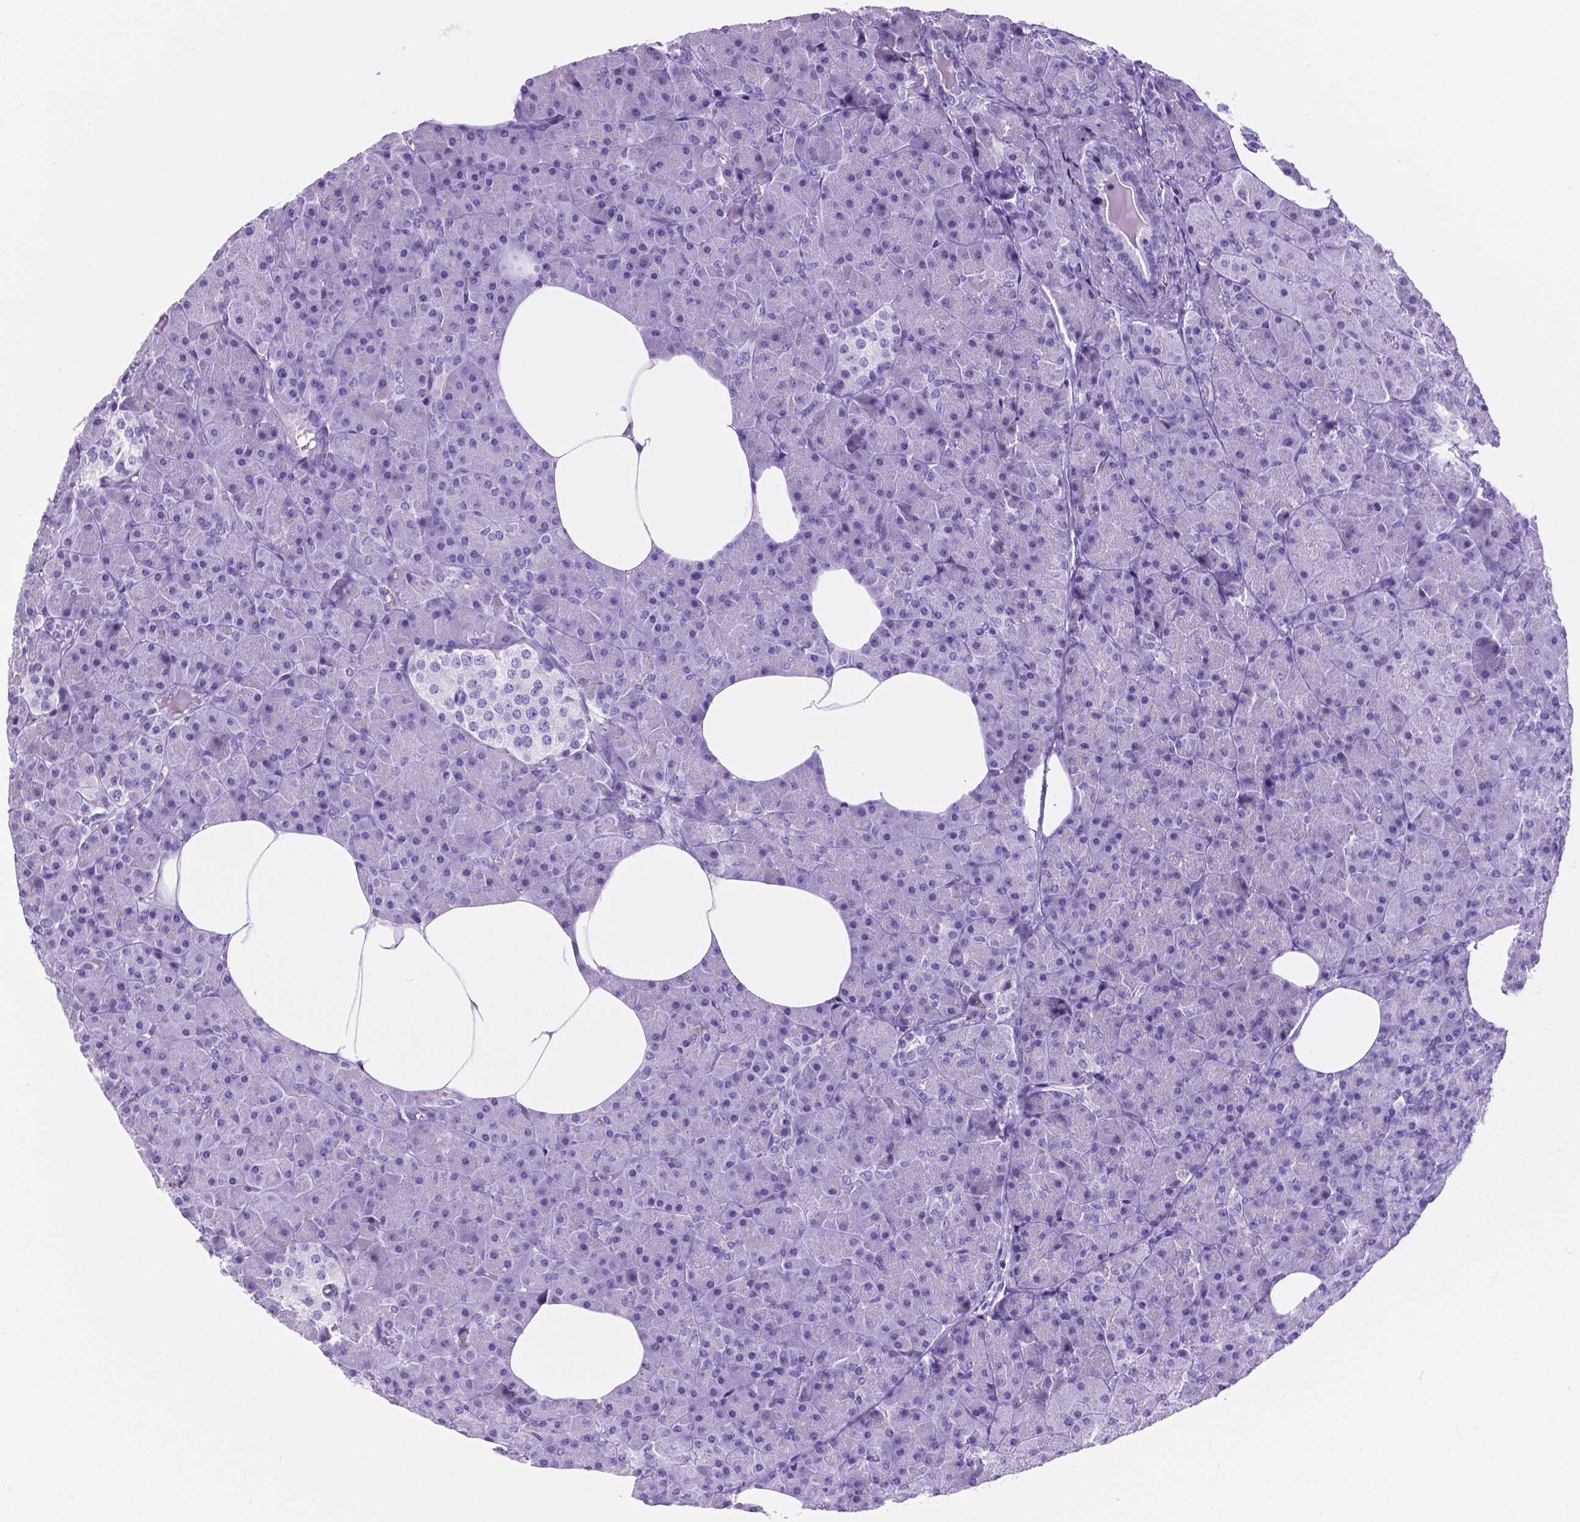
{"staining": {"intensity": "strong", "quantity": "<25%", "location": "cytoplasmic/membranous"}, "tissue": "pancreas", "cell_type": "Exocrine glandular cells", "image_type": "normal", "snomed": [{"axis": "morphology", "description": "Normal tissue, NOS"}, {"axis": "topography", "description": "Pancreas"}], "caption": "Protein analysis of unremarkable pancreas exhibits strong cytoplasmic/membranous staining in about <25% of exocrine glandular cells. Immunohistochemistry (ihc) stains the protein of interest in brown and the nuclei are stained blue.", "gene": "C17orf107", "patient": {"sex": "female", "age": 45}}